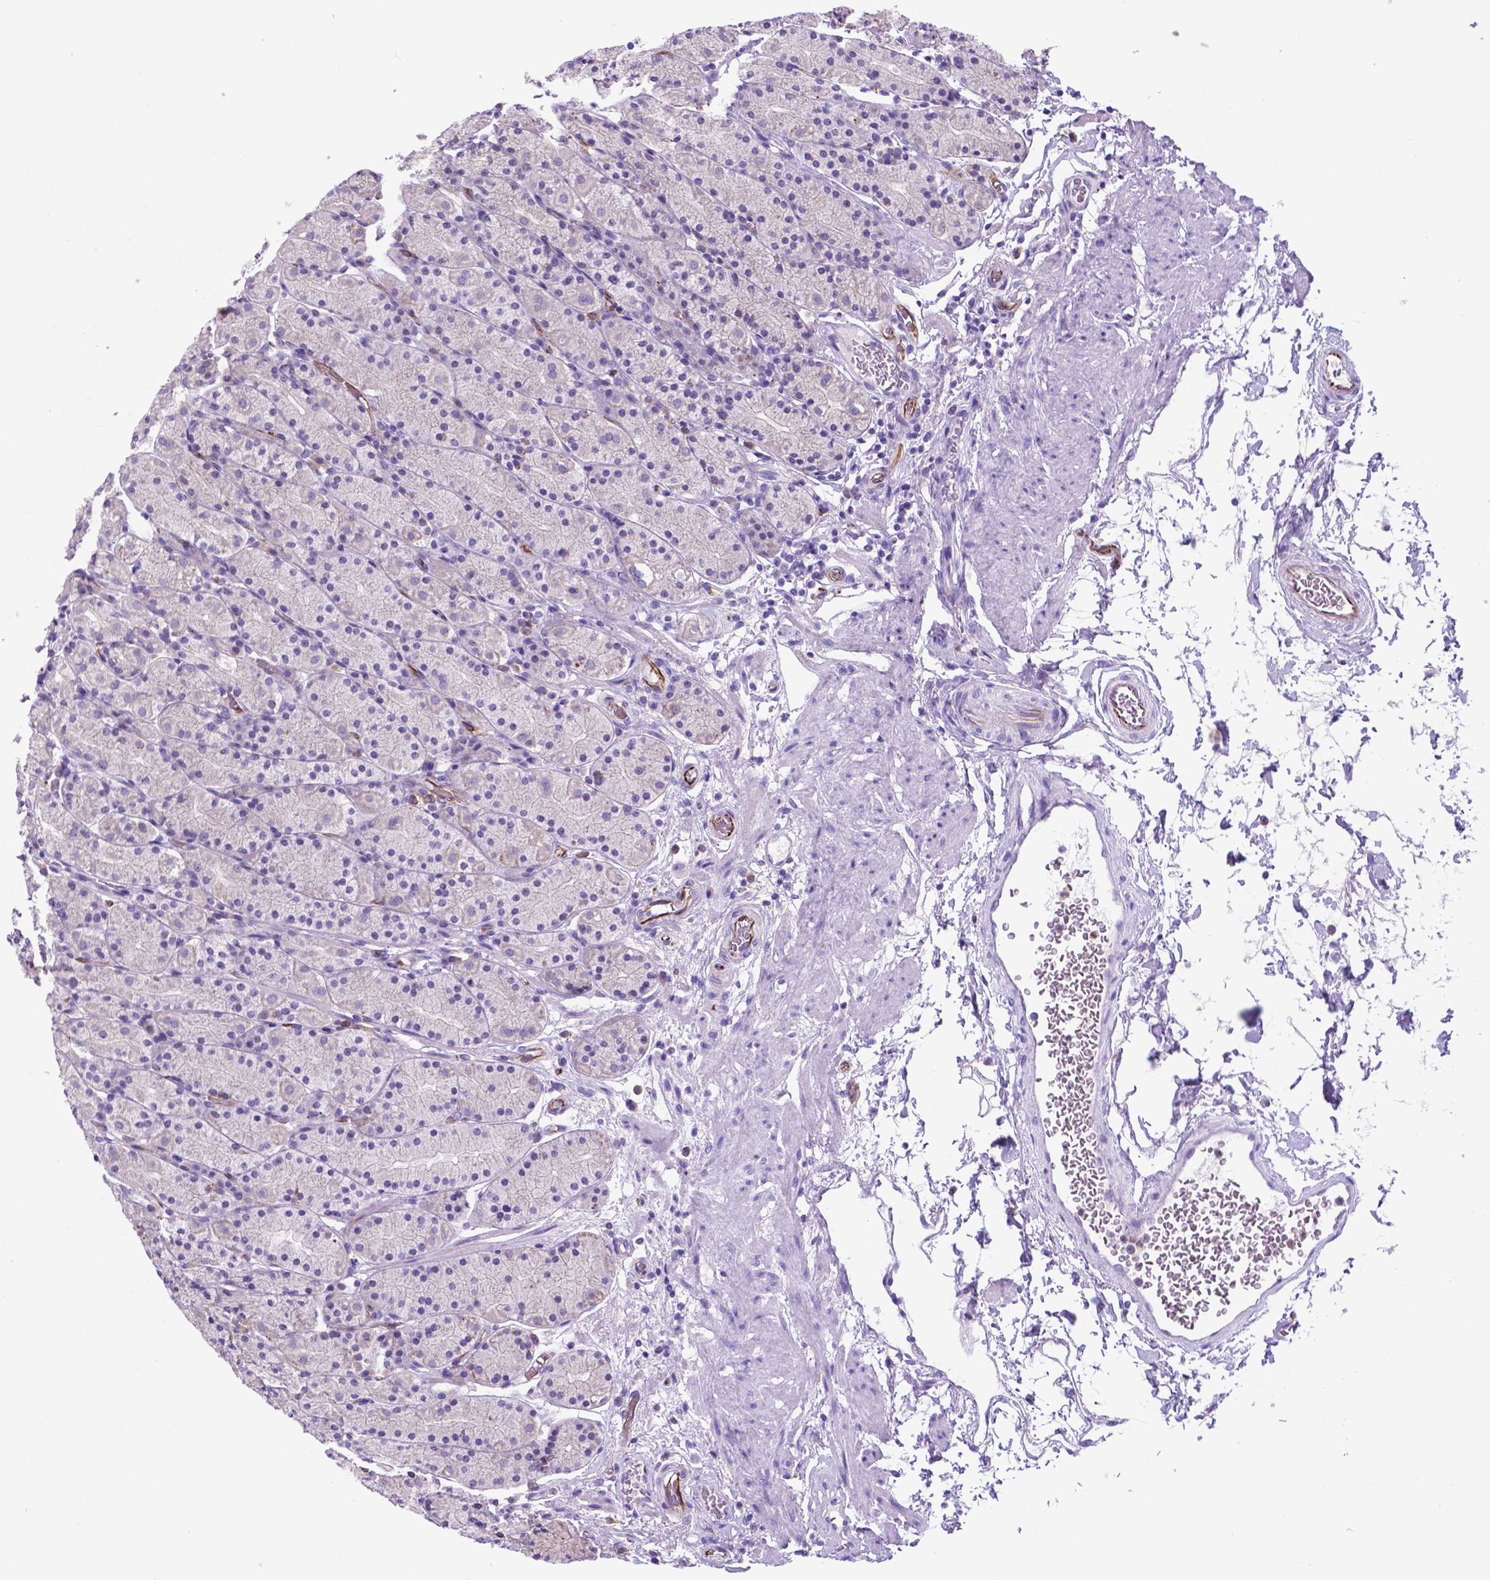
{"staining": {"intensity": "strong", "quantity": "<25%", "location": "cytoplasmic/membranous"}, "tissue": "stomach", "cell_type": "Glandular cells", "image_type": "normal", "snomed": [{"axis": "morphology", "description": "Normal tissue, NOS"}, {"axis": "topography", "description": "Stomach, upper"}, {"axis": "topography", "description": "Stomach"}], "caption": "Immunohistochemical staining of benign human stomach reveals medium levels of strong cytoplasmic/membranous positivity in approximately <25% of glandular cells. The staining is performed using DAB brown chromogen to label protein expression. The nuclei are counter-stained blue using hematoxylin.", "gene": "LZTR1", "patient": {"sex": "male", "age": 62}}